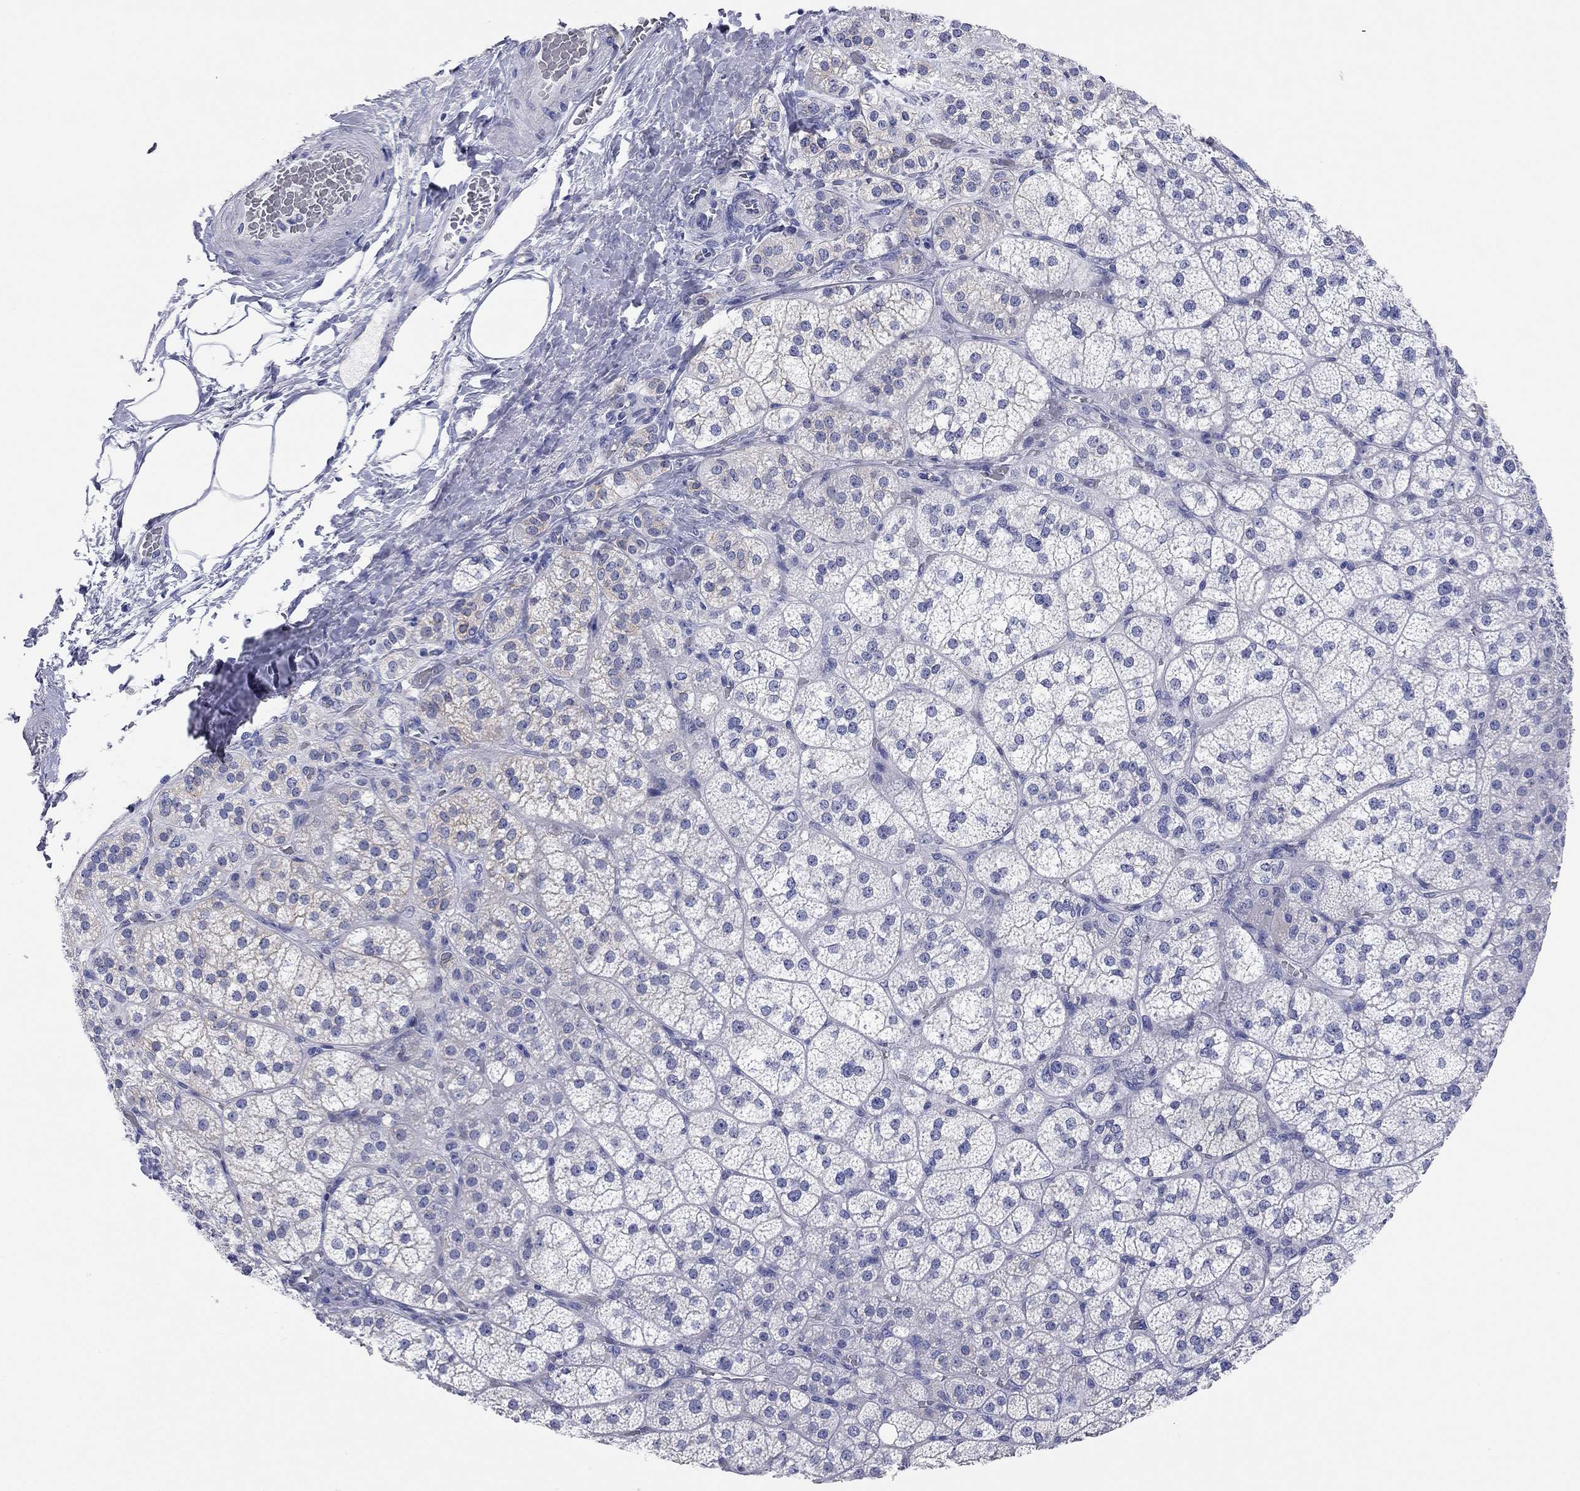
{"staining": {"intensity": "negative", "quantity": "none", "location": "none"}, "tissue": "adrenal gland", "cell_type": "Glandular cells", "image_type": "normal", "snomed": [{"axis": "morphology", "description": "Normal tissue, NOS"}, {"axis": "topography", "description": "Adrenal gland"}], "caption": "Immunohistochemical staining of unremarkable adrenal gland displays no significant expression in glandular cells. (DAB immunohistochemistry (IHC) with hematoxylin counter stain).", "gene": "ENSG00000269035", "patient": {"sex": "female", "age": 60}}